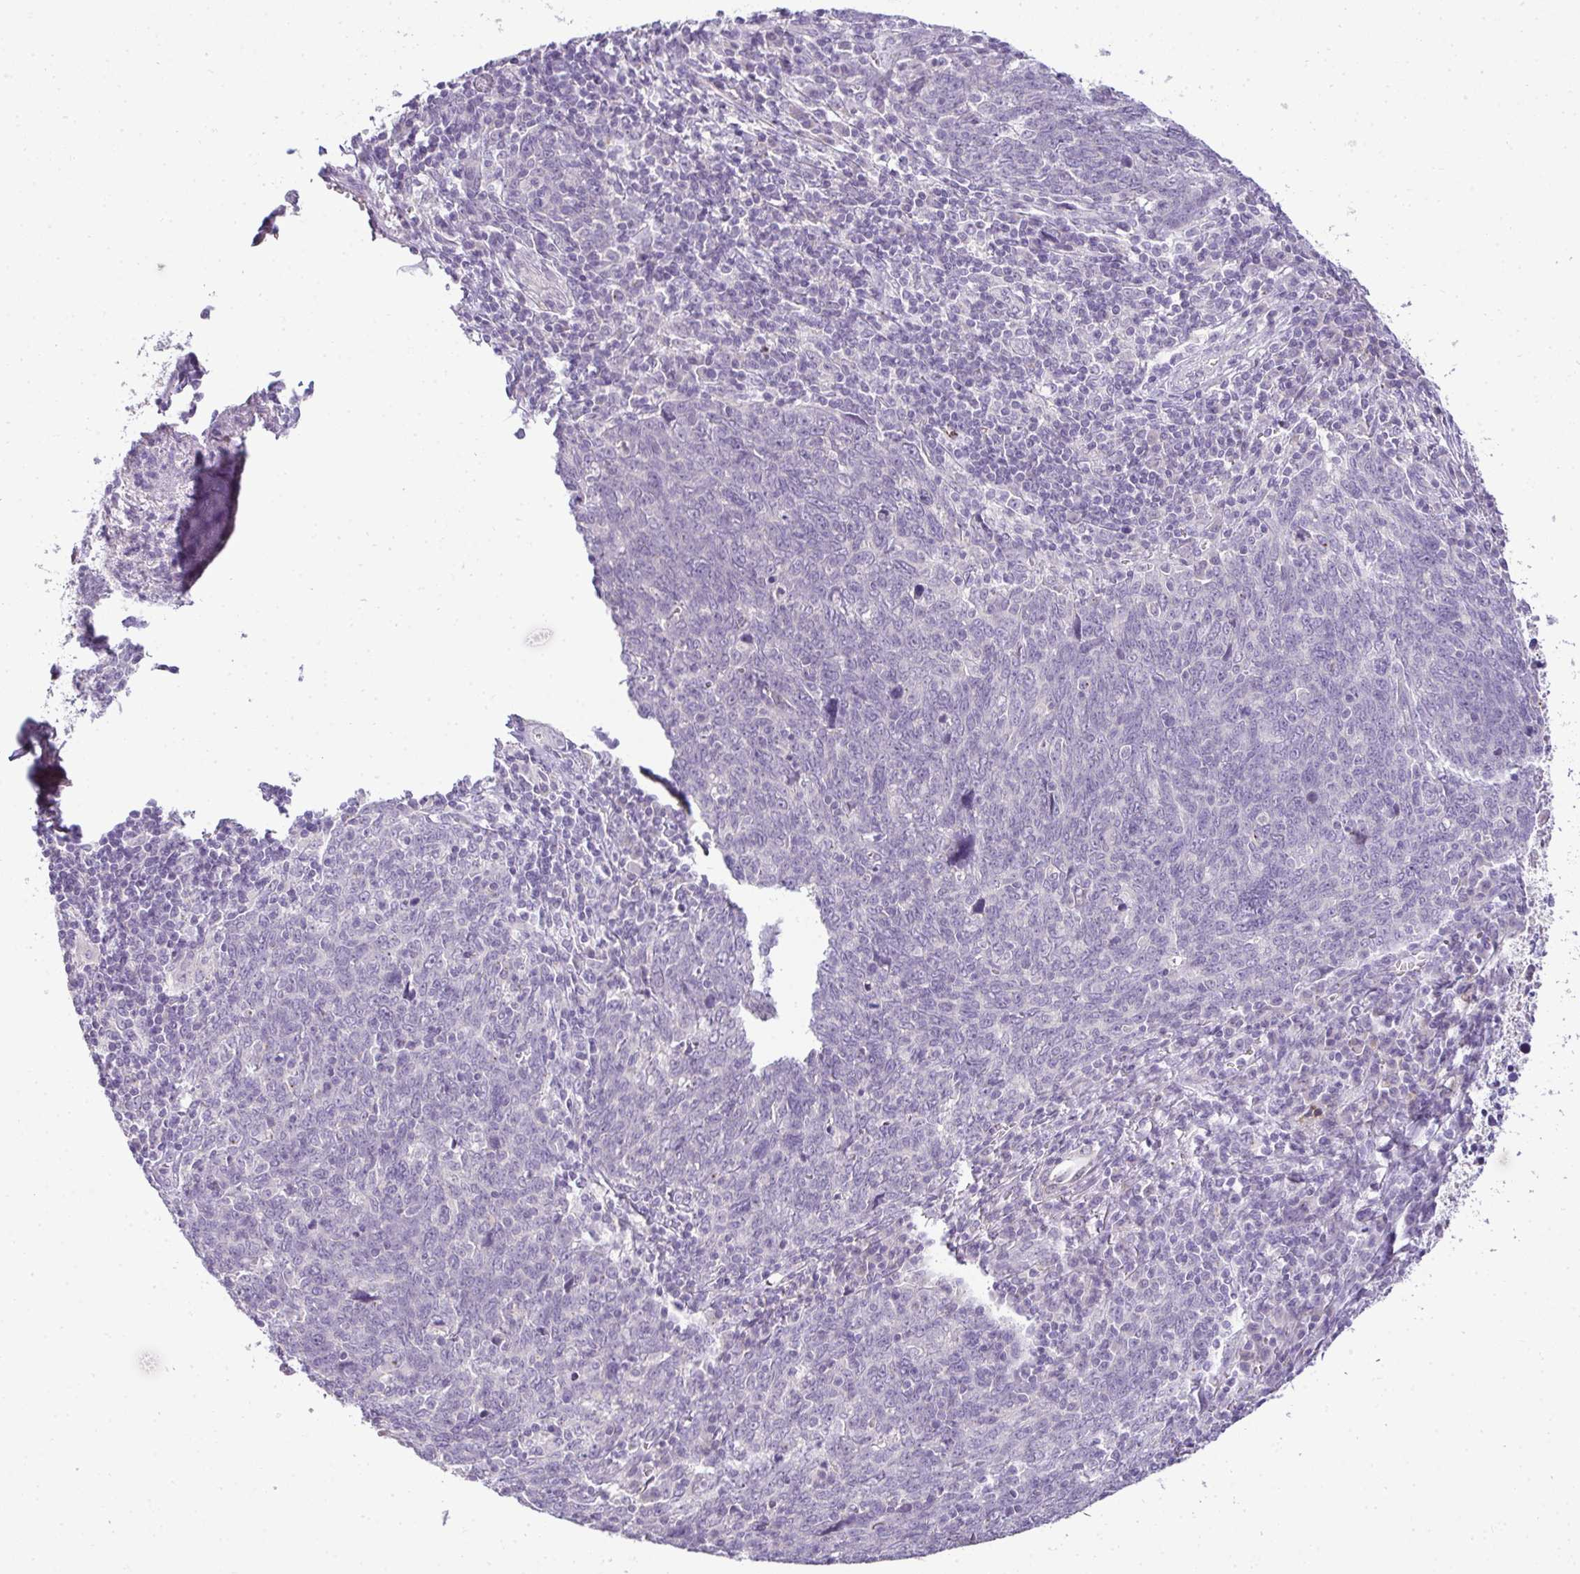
{"staining": {"intensity": "negative", "quantity": "none", "location": "none"}, "tissue": "lung cancer", "cell_type": "Tumor cells", "image_type": "cancer", "snomed": [{"axis": "morphology", "description": "Squamous cell carcinoma, NOS"}, {"axis": "topography", "description": "Lung"}], "caption": "High power microscopy micrograph of an IHC histopathology image of lung cancer, revealing no significant staining in tumor cells.", "gene": "CMPK1", "patient": {"sex": "female", "age": 72}}